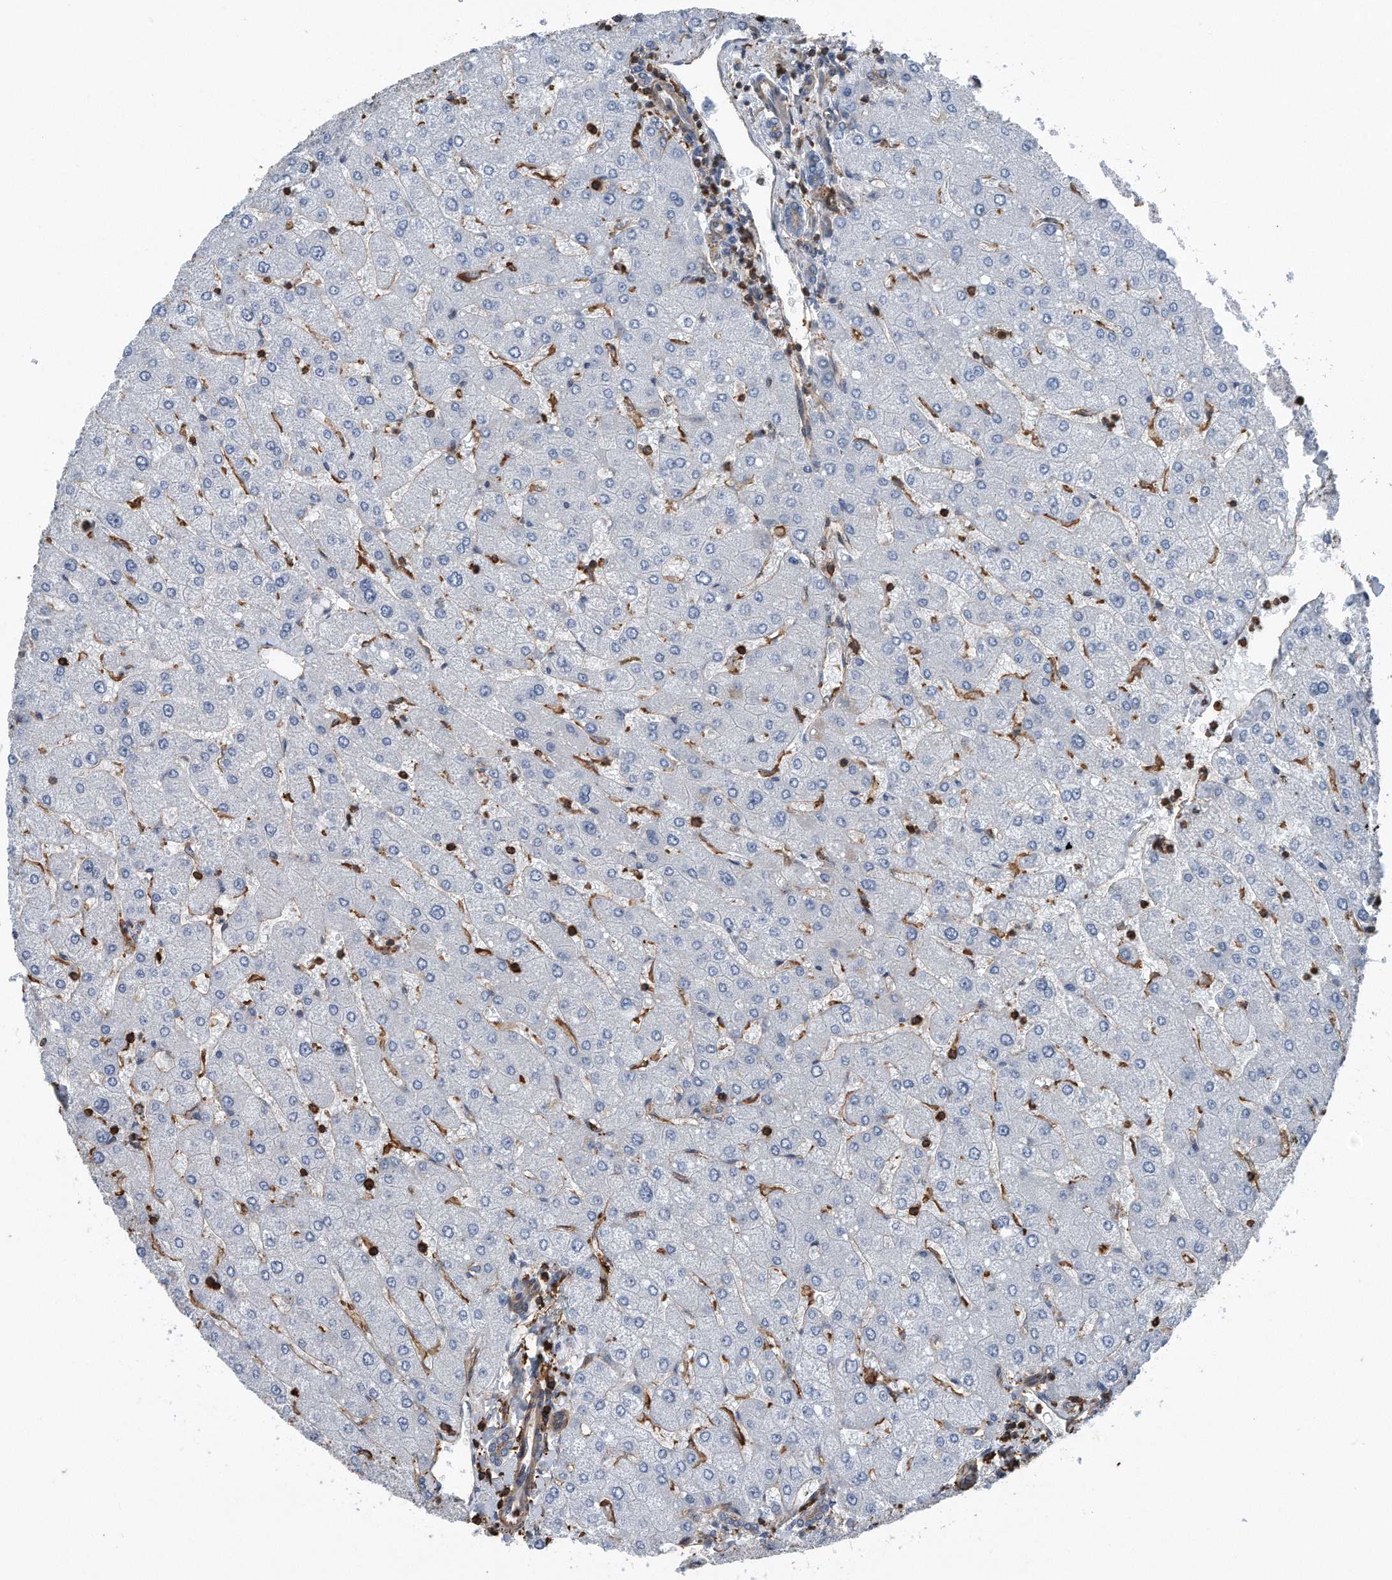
{"staining": {"intensity": "negative", "quantity": "none", "location": "none"}, "tissue": "liver", "cell_type": "Cholangiocytes", "image_type": "normal", "snomed": [{"axis": "morphology", "description": "Normal tissue, NOS"}, {"axis": "topography", "description": "Liver"}], "caption": "Liver stained for a protein using immunohistochemistry shows no staining cholangiocytes.", "gene": "RSPO3", "patient": {"sex": "male", "age": 55}}